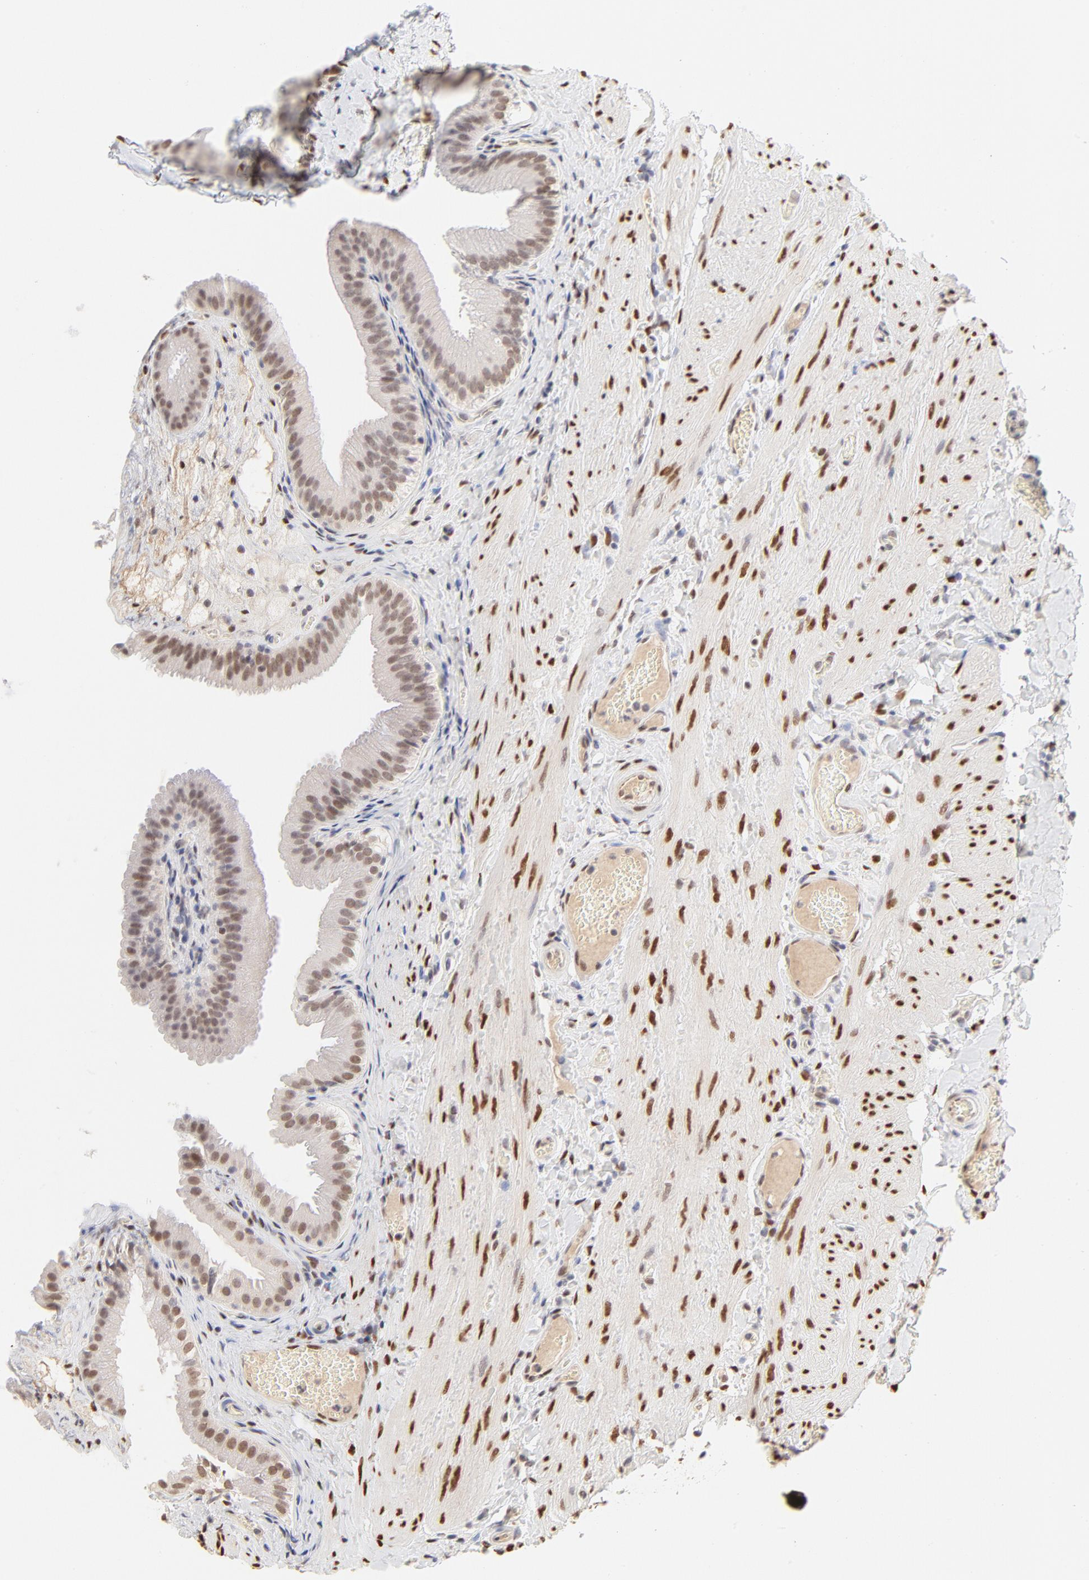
{"staining": {"intensity": "moderate", "quantity": ">75%", "location": "nuclear"}, "tissue": "gallbladder", "cell_type": "Glandular cells", "image_type": "normal", "snomed": [{"axis": "morphology", "description": "Normal tissue, NOS"}, {"axis": "topography", "description": "Gallbladder"}], "caption": "Glandular cells show moderate nuclear positivity in approximately >75% of cells in unremarkable gallbladder.", "gene": "PBX1", "patient": {"sex": "female", "age": 24}}